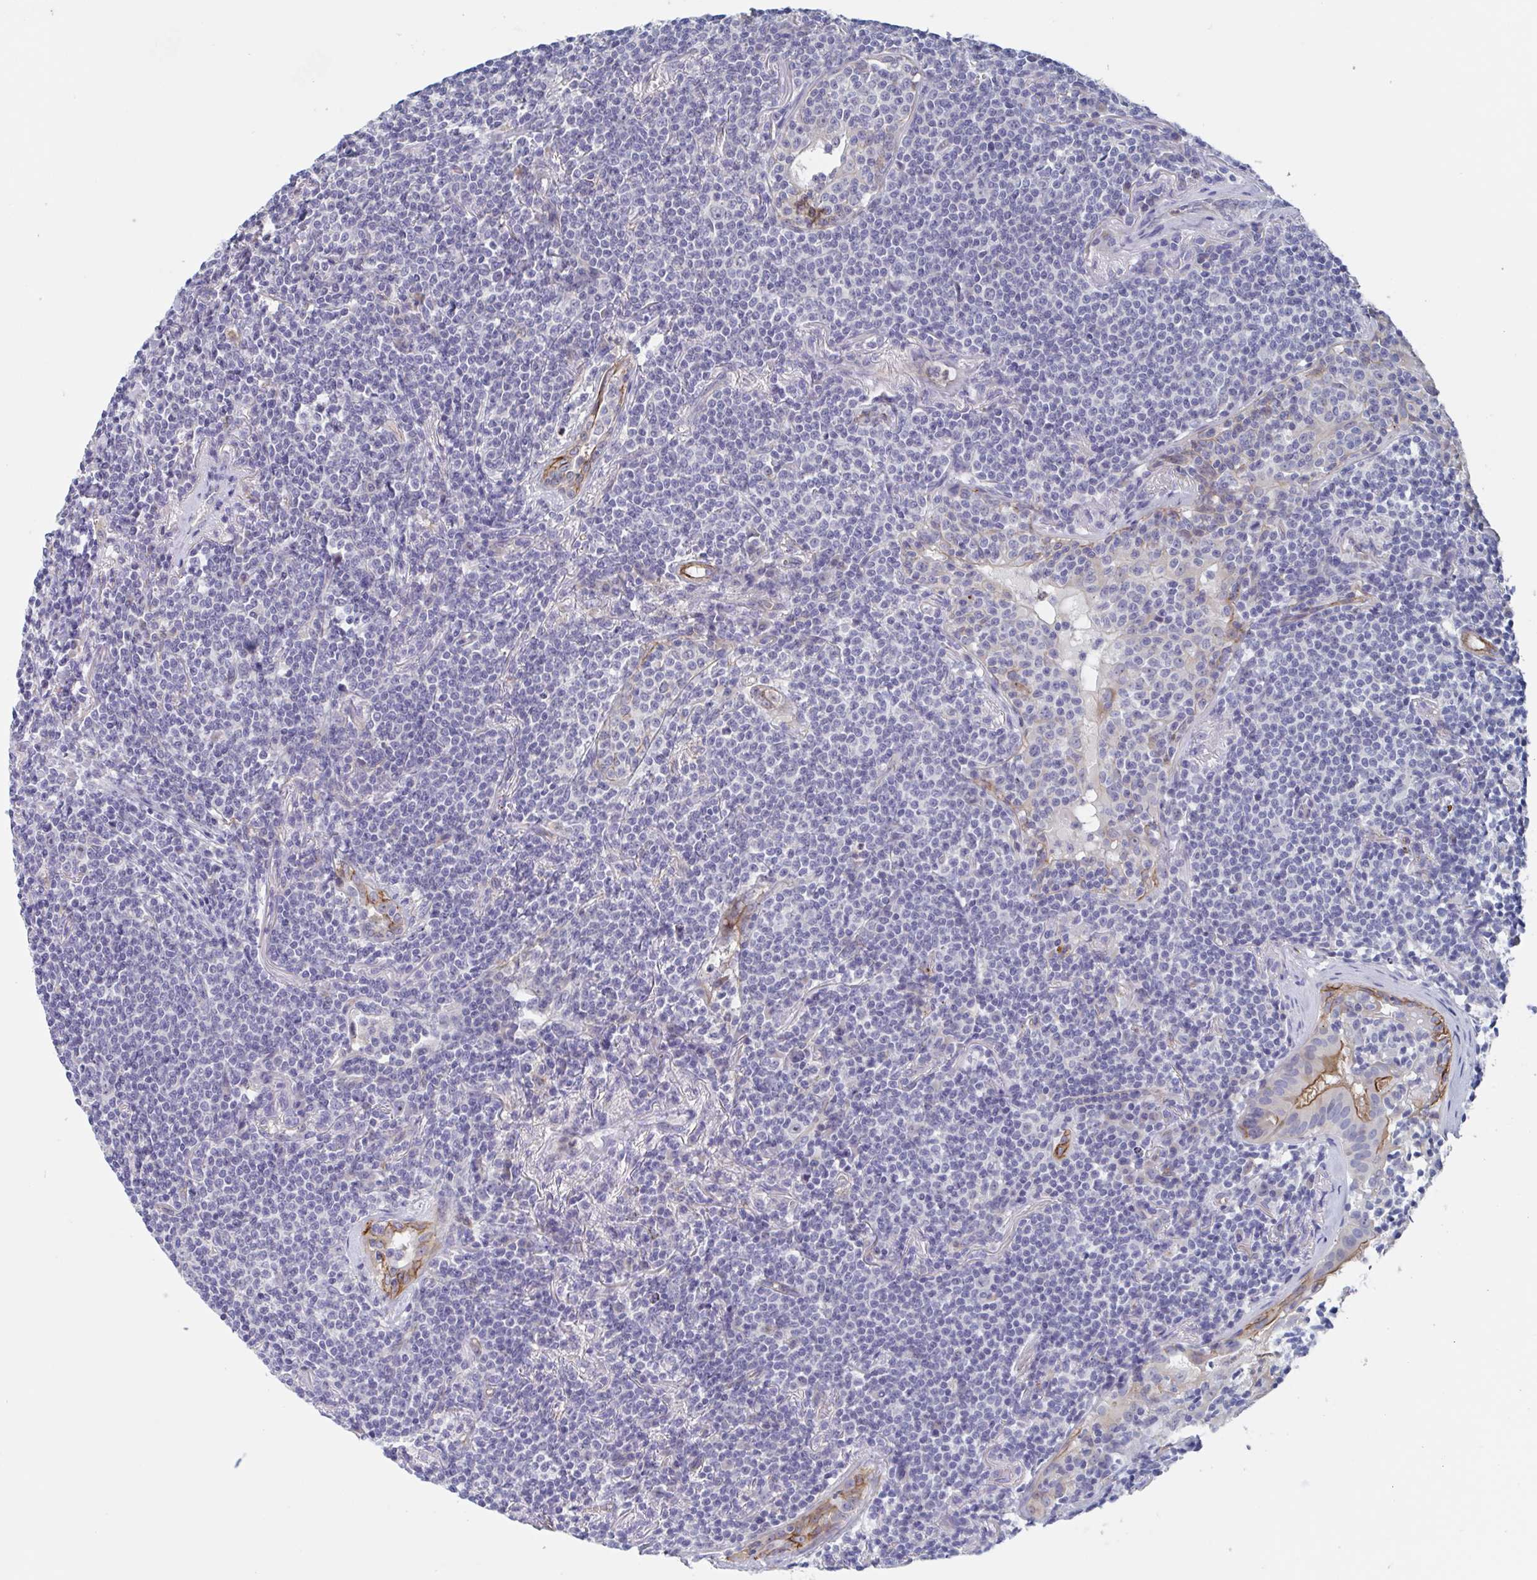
{"staining": {"intensity": "negative", "quantity": "none", "location": "none"}, "tissue": "lymphoma", "cell_type": "Tumor cells", "image_type": "cancer", "snomed": [{"axis": "morphology", "description": "Malignant lymphoma, non-Hodgkin's type, Low grade"}, {"axis": "topography", "description": "Lung"}], "caption": "High magnification brightfield microscopy of malignant lymphoma, non-Hodgkin's type (low-grade) stained with DAB (3,3'-diaminobenzidine) (brown) and counterstained with hematoxylin (blue): tumor cells show no significant staining.", "gene": "ST14", "patient": {"sex": "female", "age": 71}}